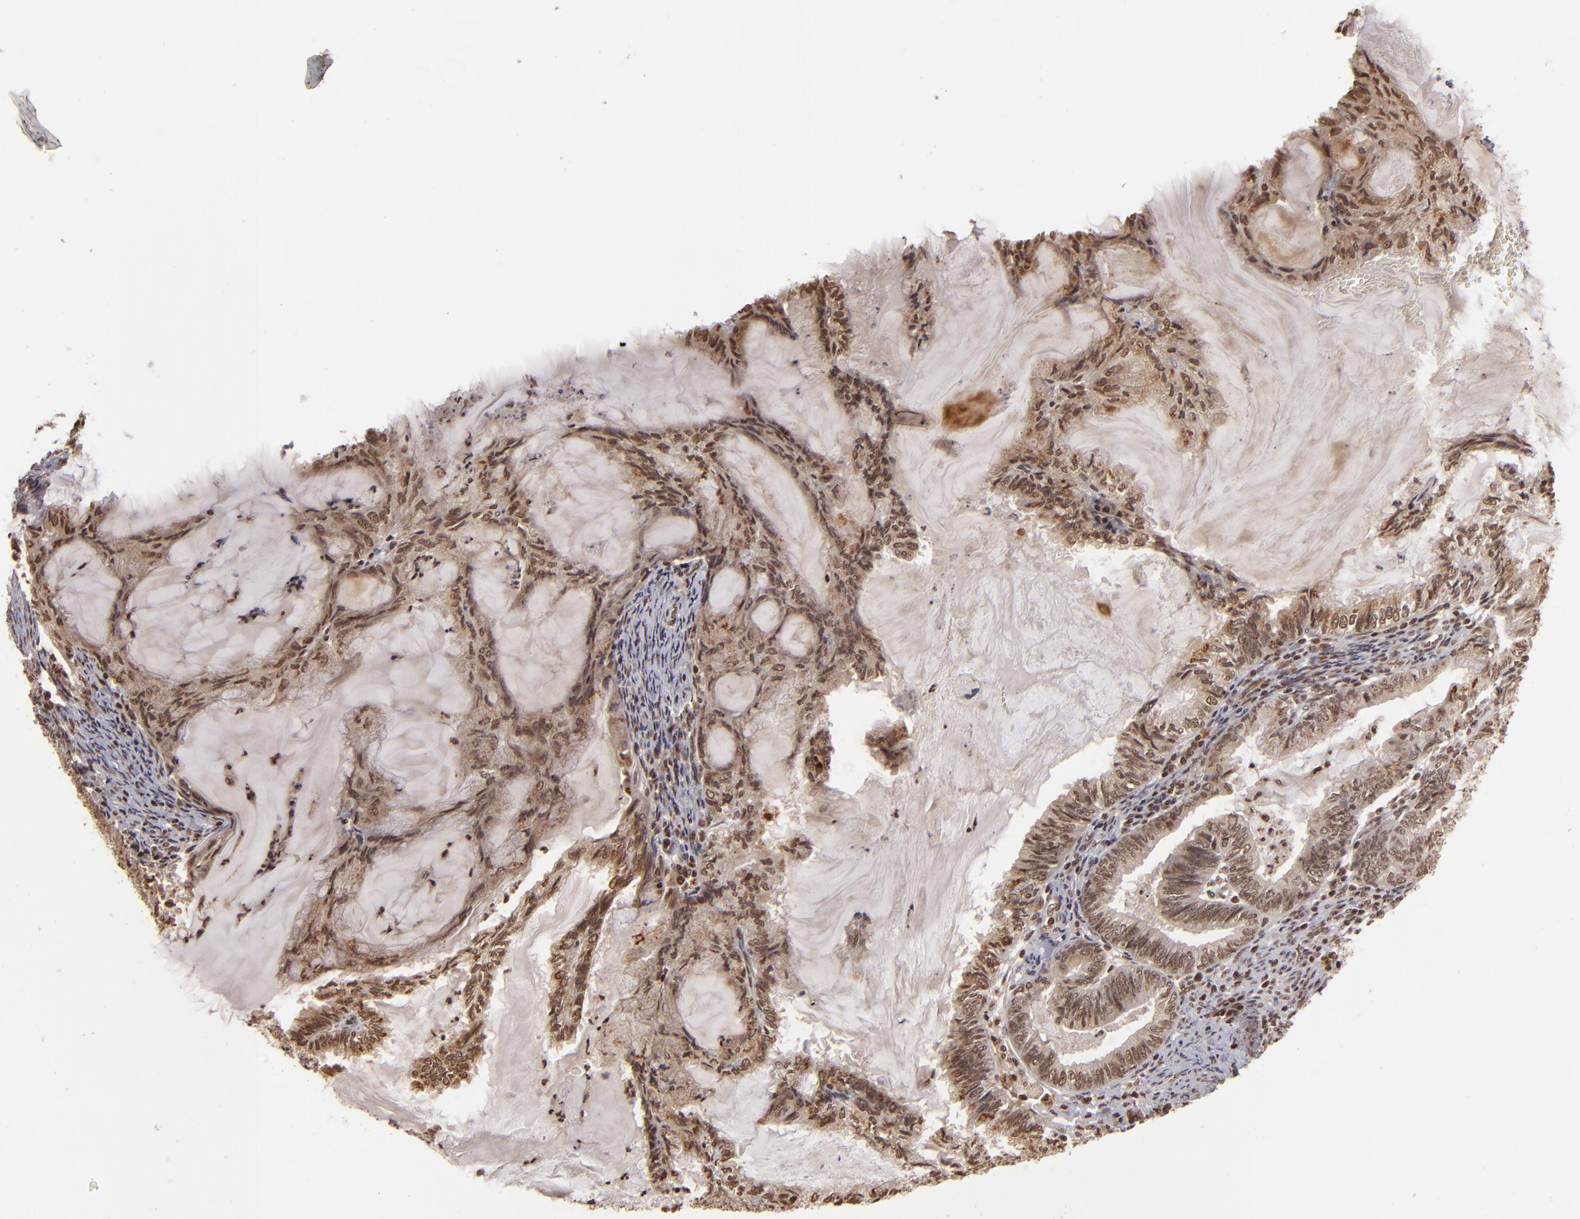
{"staining": {"intensity": "moderate", "quantity": ">75%", "location": "nuclear"}, "tissue": "endometrial cancer", "cell_type": "Tumor cells", "image_type": "cancer", "snomed": [{"axis": "morphology", "description": "Adenocarcinoma, NOS"}, {"axis": "topography", "description": "Endometrium"}], "caption": "Endometrial cancer was stained to show a protein in brown. There is medium levels of moderate nuclear staining in about >75% of tumor cells. (Brightfield microscopy of DAB IHC at high magnification).", "gene": "CUL3", "patient": {"sex": "female", "age": 86}}